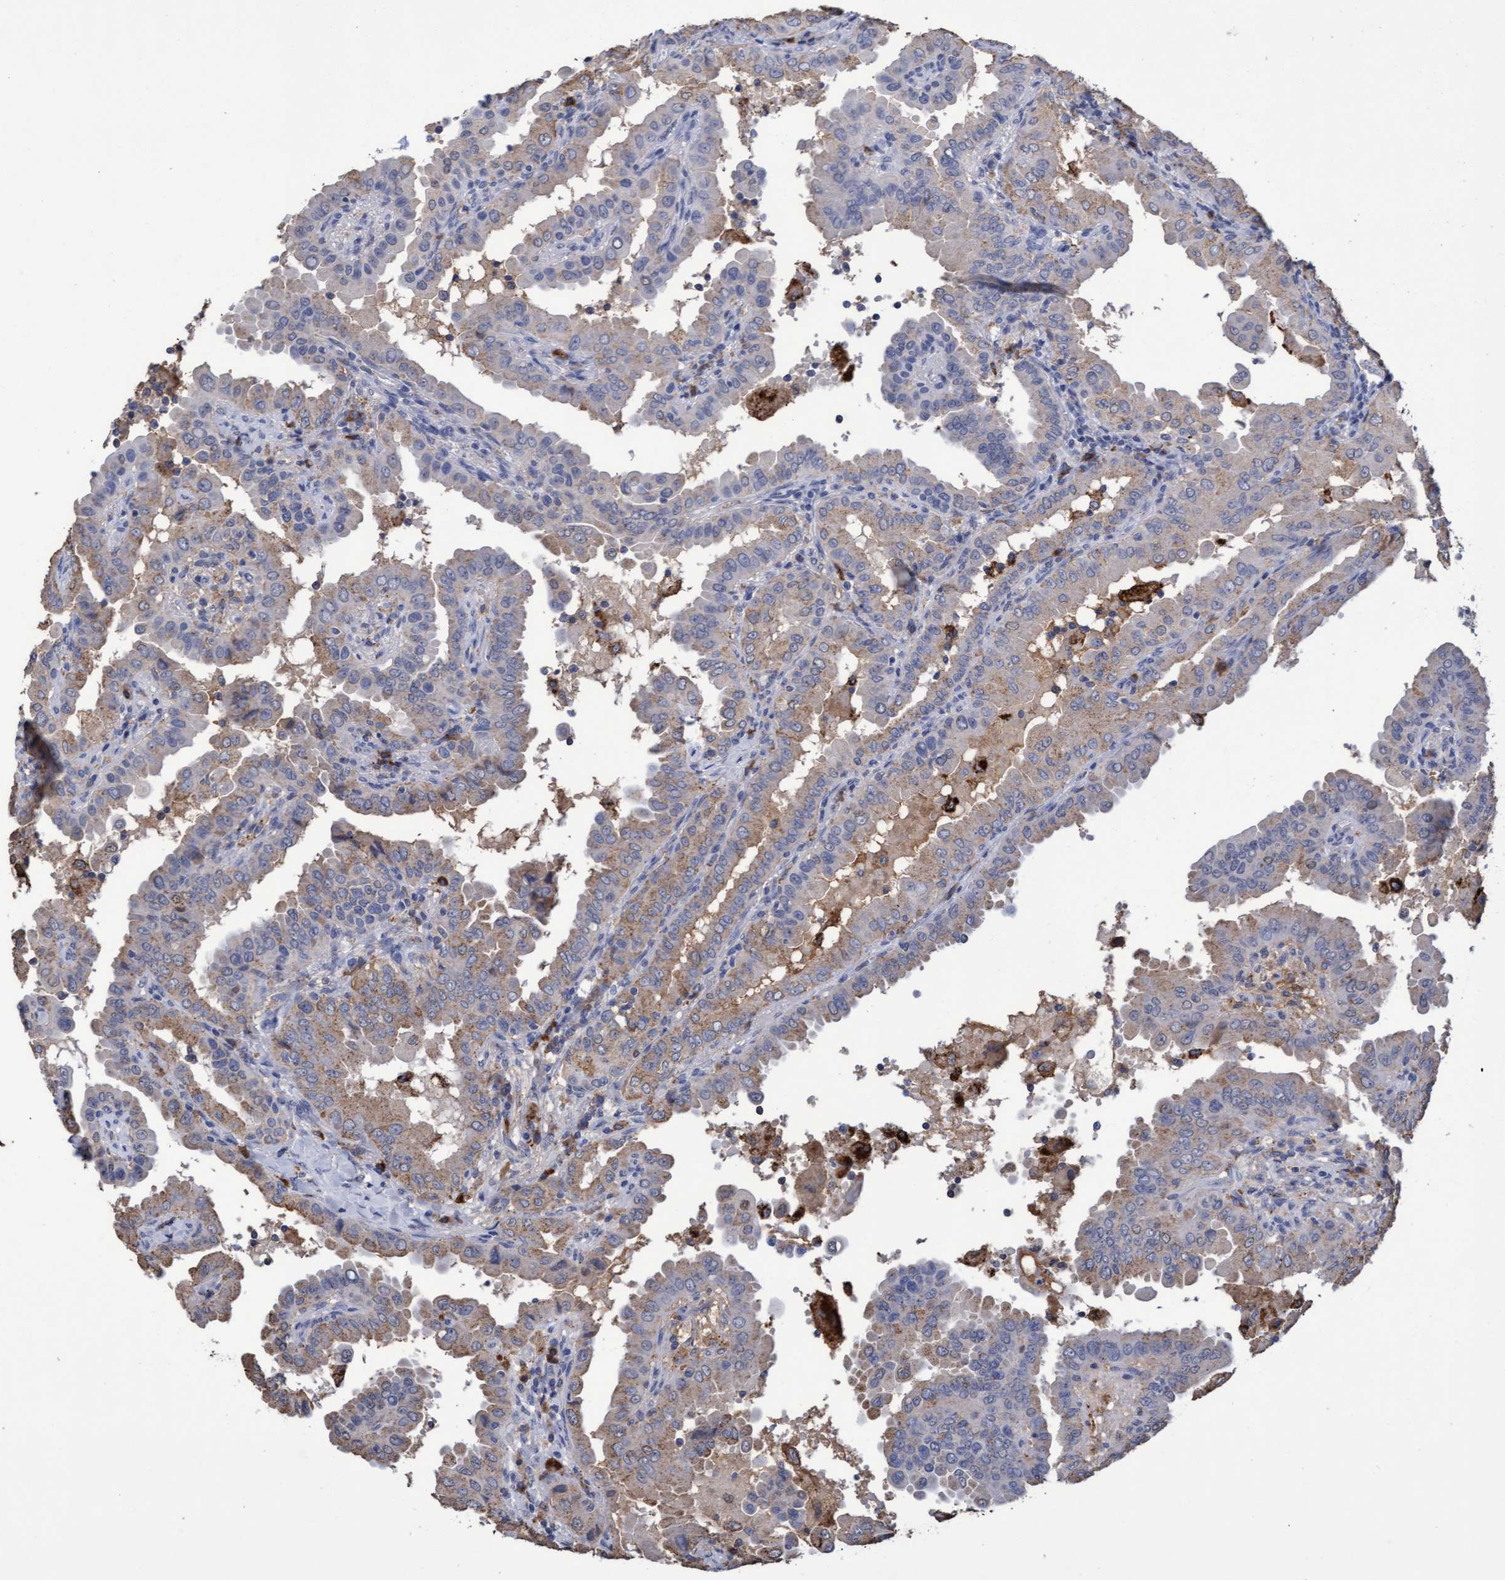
{"staining": {"intensity": "weak", "quantity": "25%-75%", "location": "cytoplasmic/membranous"}, "tissue": "thyroid cancer", "cell_type": "Tumor cells", "image_type": "cancer", "snomed": [{"axis": "morphology", "description": "Papillary adenocarcinoma, NOS"}, {"axis": "topography", "description": "Thyroid gland"}], "caption": "Weak cytoplasmic/membranous expression for a protein is appreciated in about 25%-75% of tumor cells of papillary adenocarcinoma (thyroid) using immunohistochemistry.", "gene": "GPR39", "patient": {"sex": "male", "age": 33}}